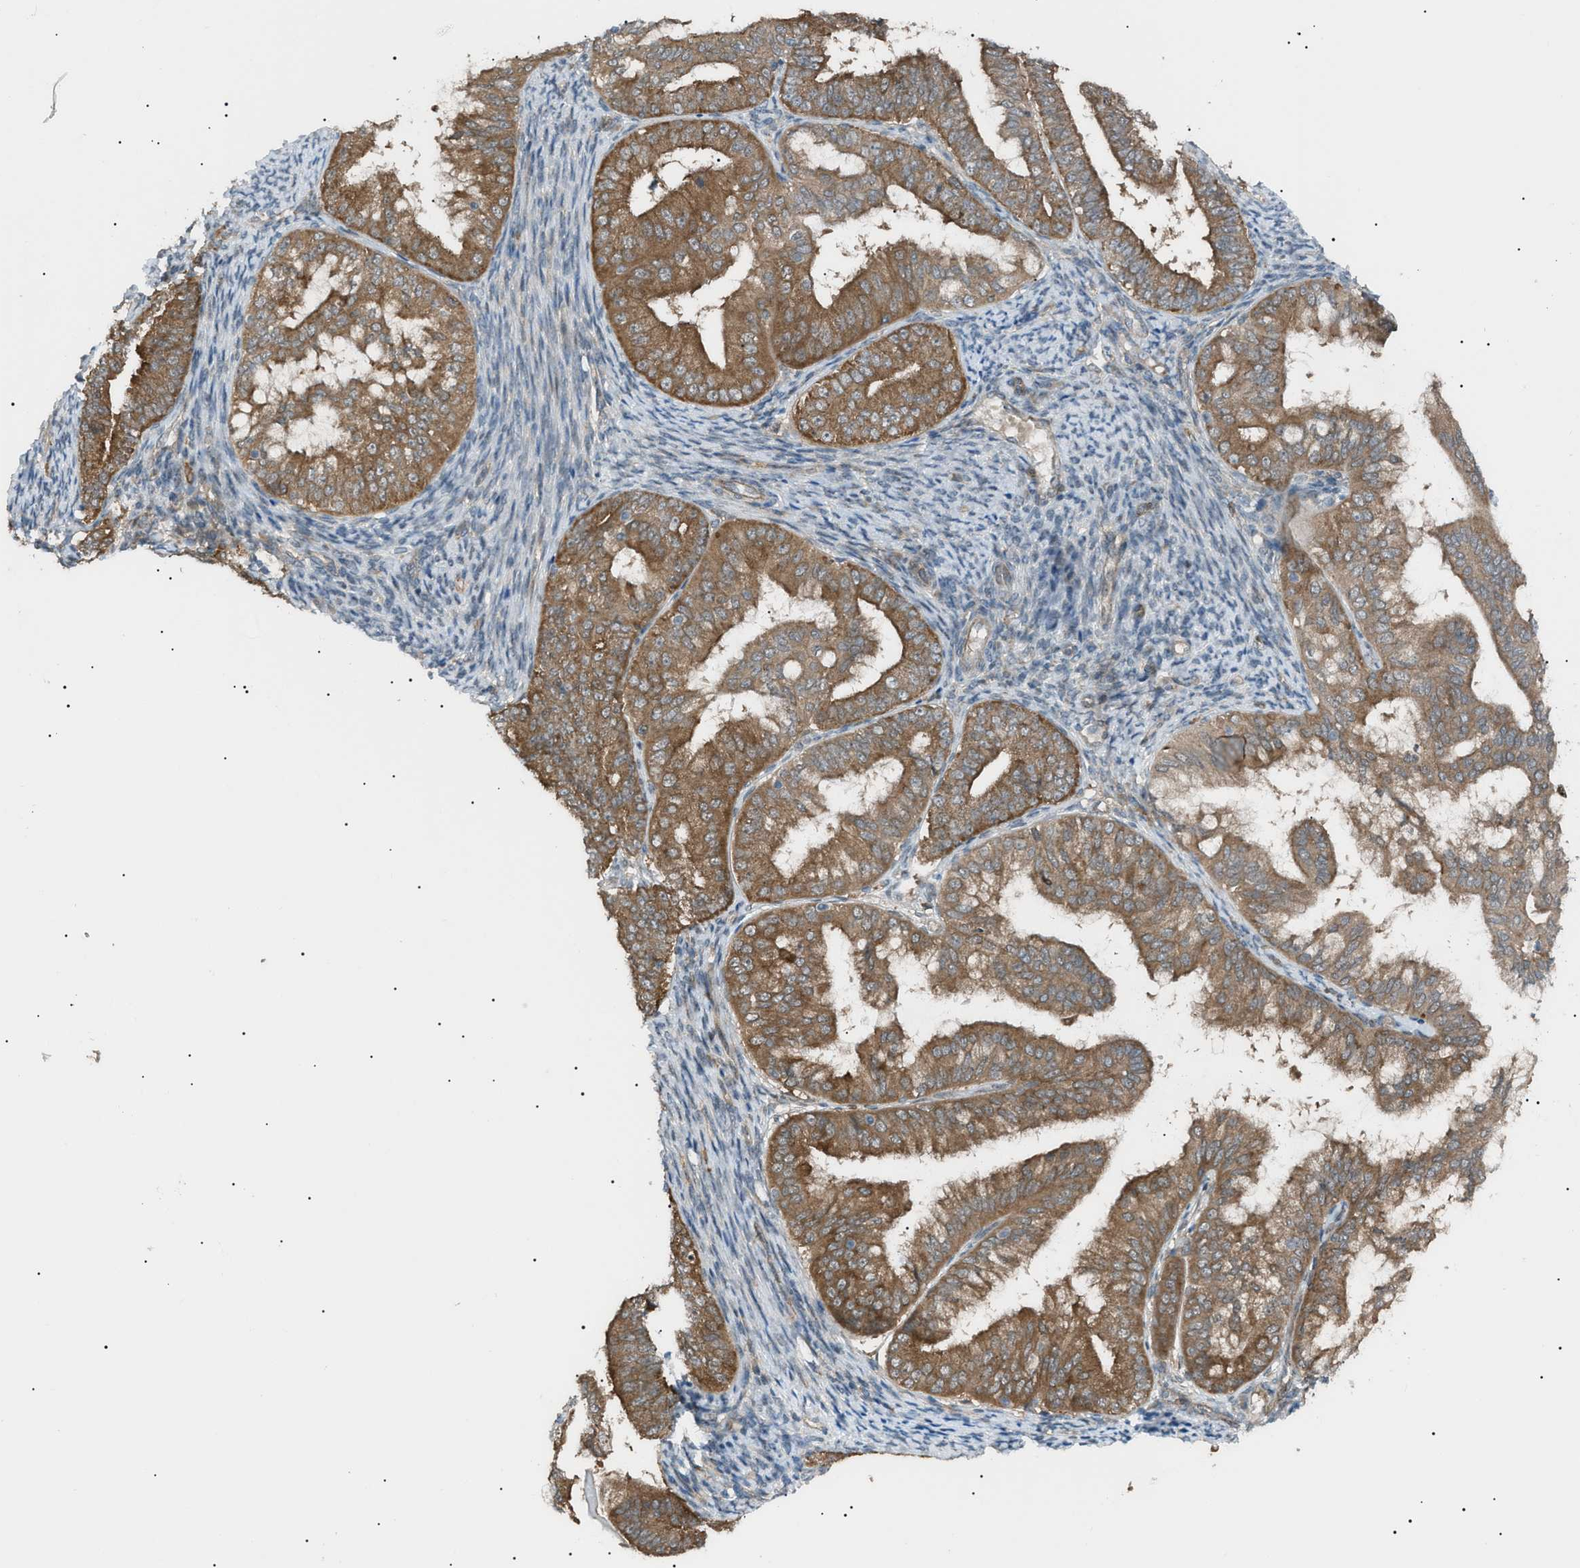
{"staining": {"intensity": "moderate", "quantity": ">75%", "location": "cytoplasmic/membranous"}, "tissue": "endometrial cancer", "cell_type": "Tumor cells", "image_type": "cancer", "snomed": [{"axis": "morphology", "description": "Adenocarcinoma, NOS"}, {"axis": "topography", "description": "Endometrium"}], "caption": "Protein expression analysis of adenocarcinoma (endometrial) displays moderate cytoplasmic/membranous expression in approximately >75% of tumor cells.", "gene": "LPIN2", "patient": {"sex": "female", "age": 63}}